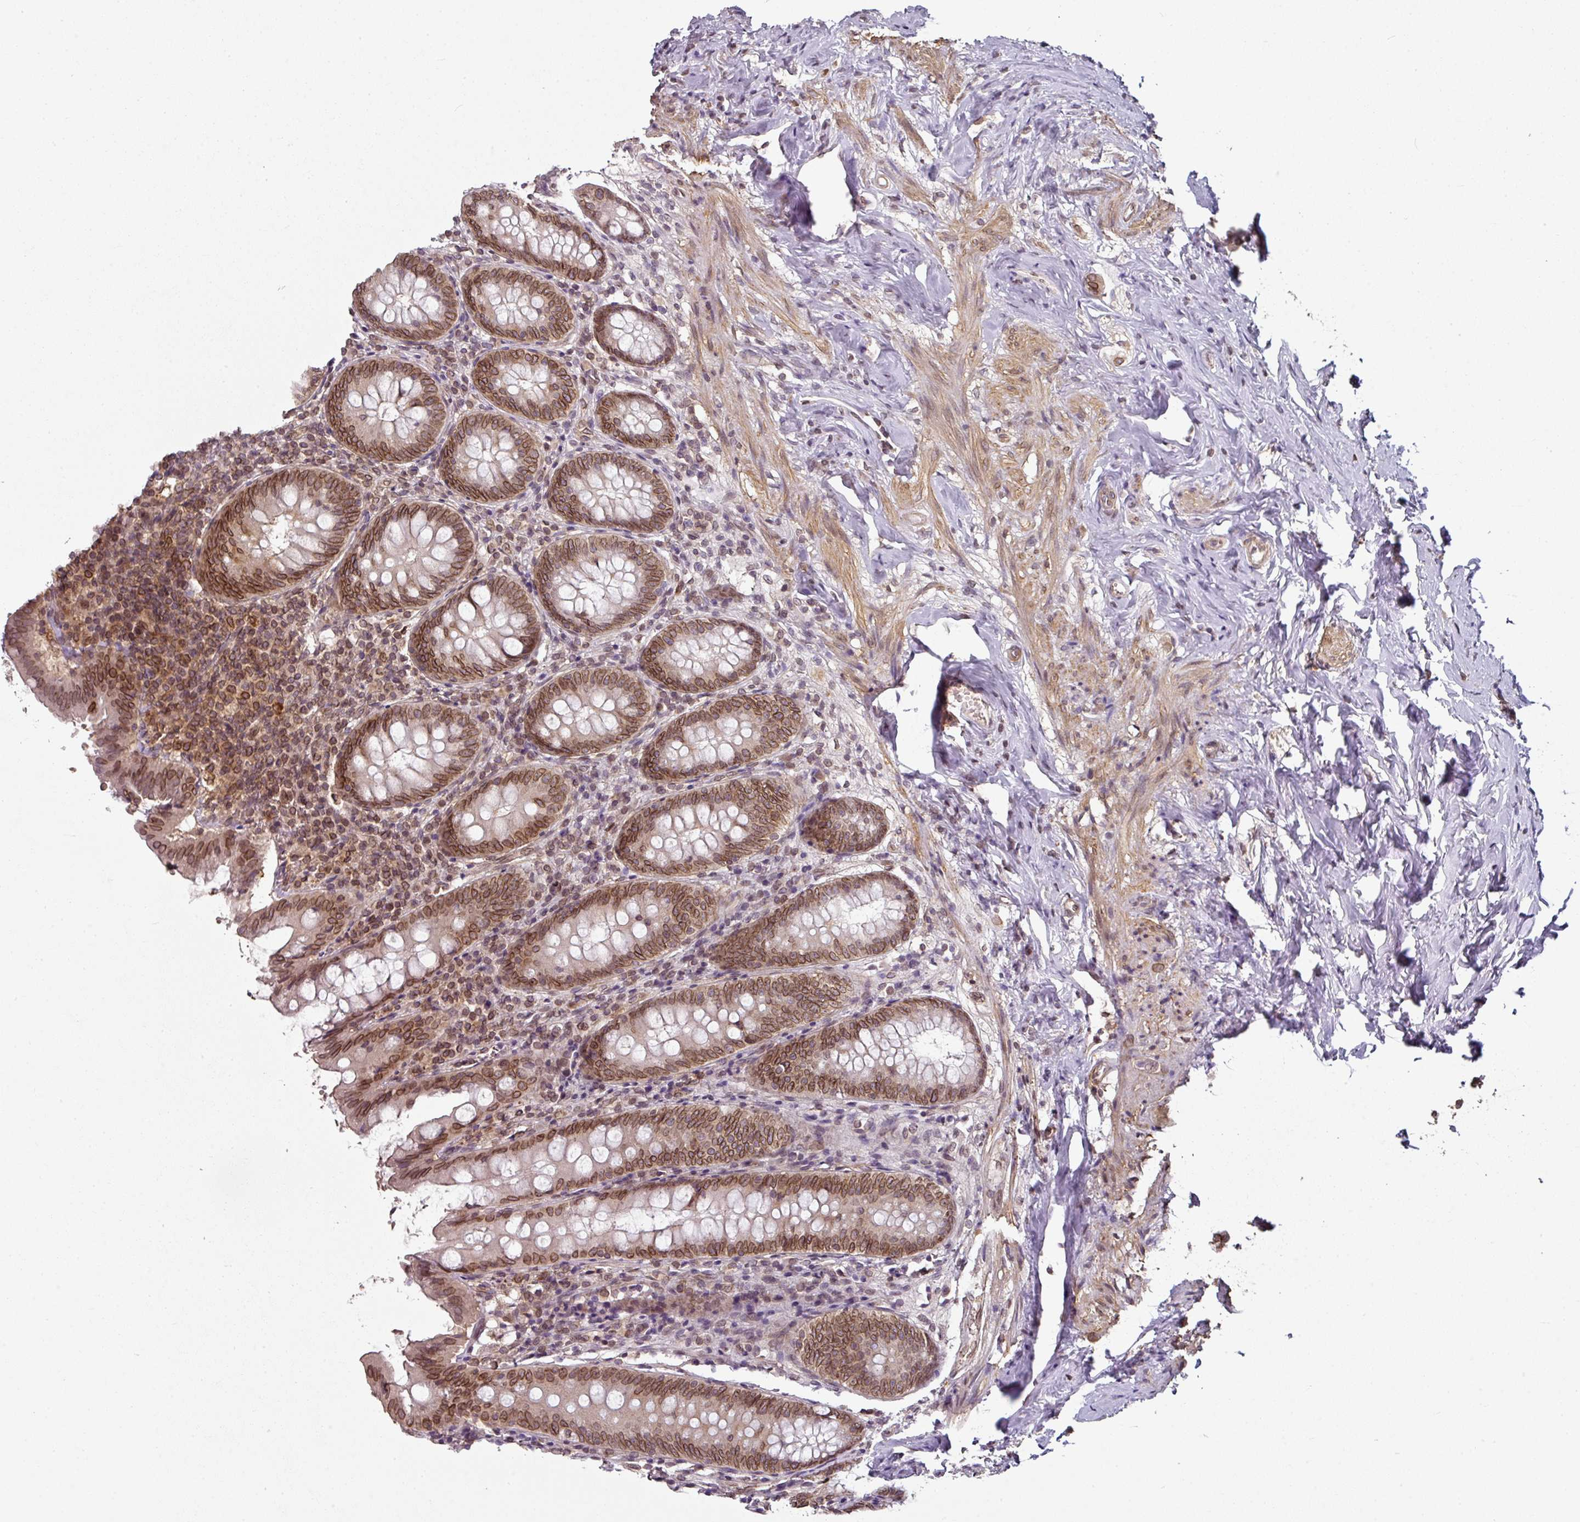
{"staining": {"intensity": "moderate", "quantity": ">75%", "location": "cytoplasmic/membranous,nuclear"}, "tissue": "appendix", "cell_type": "Glandular cells", "image_type": "normal", "snomed": [{"axis": "morphology", "description": "Normal tissue, NOS"}, {"axis": "topography", "description": "Appendix"}], "caption": "Immunohistochemical staining of unremarkable appendix demonstrates medium levels of moderate cytoplasmic/membranous,nuclear staining in about >75% of glandular cells. The staining was performed using DAB (3,3'-diaminobenzidine) to visualize the protein expression in brown, while the nuclei were stained in blue with hematoxylin (Magnification: 20x).", "gene": "RANGAP1", "patient": {"sex": "female", "age": 54}}